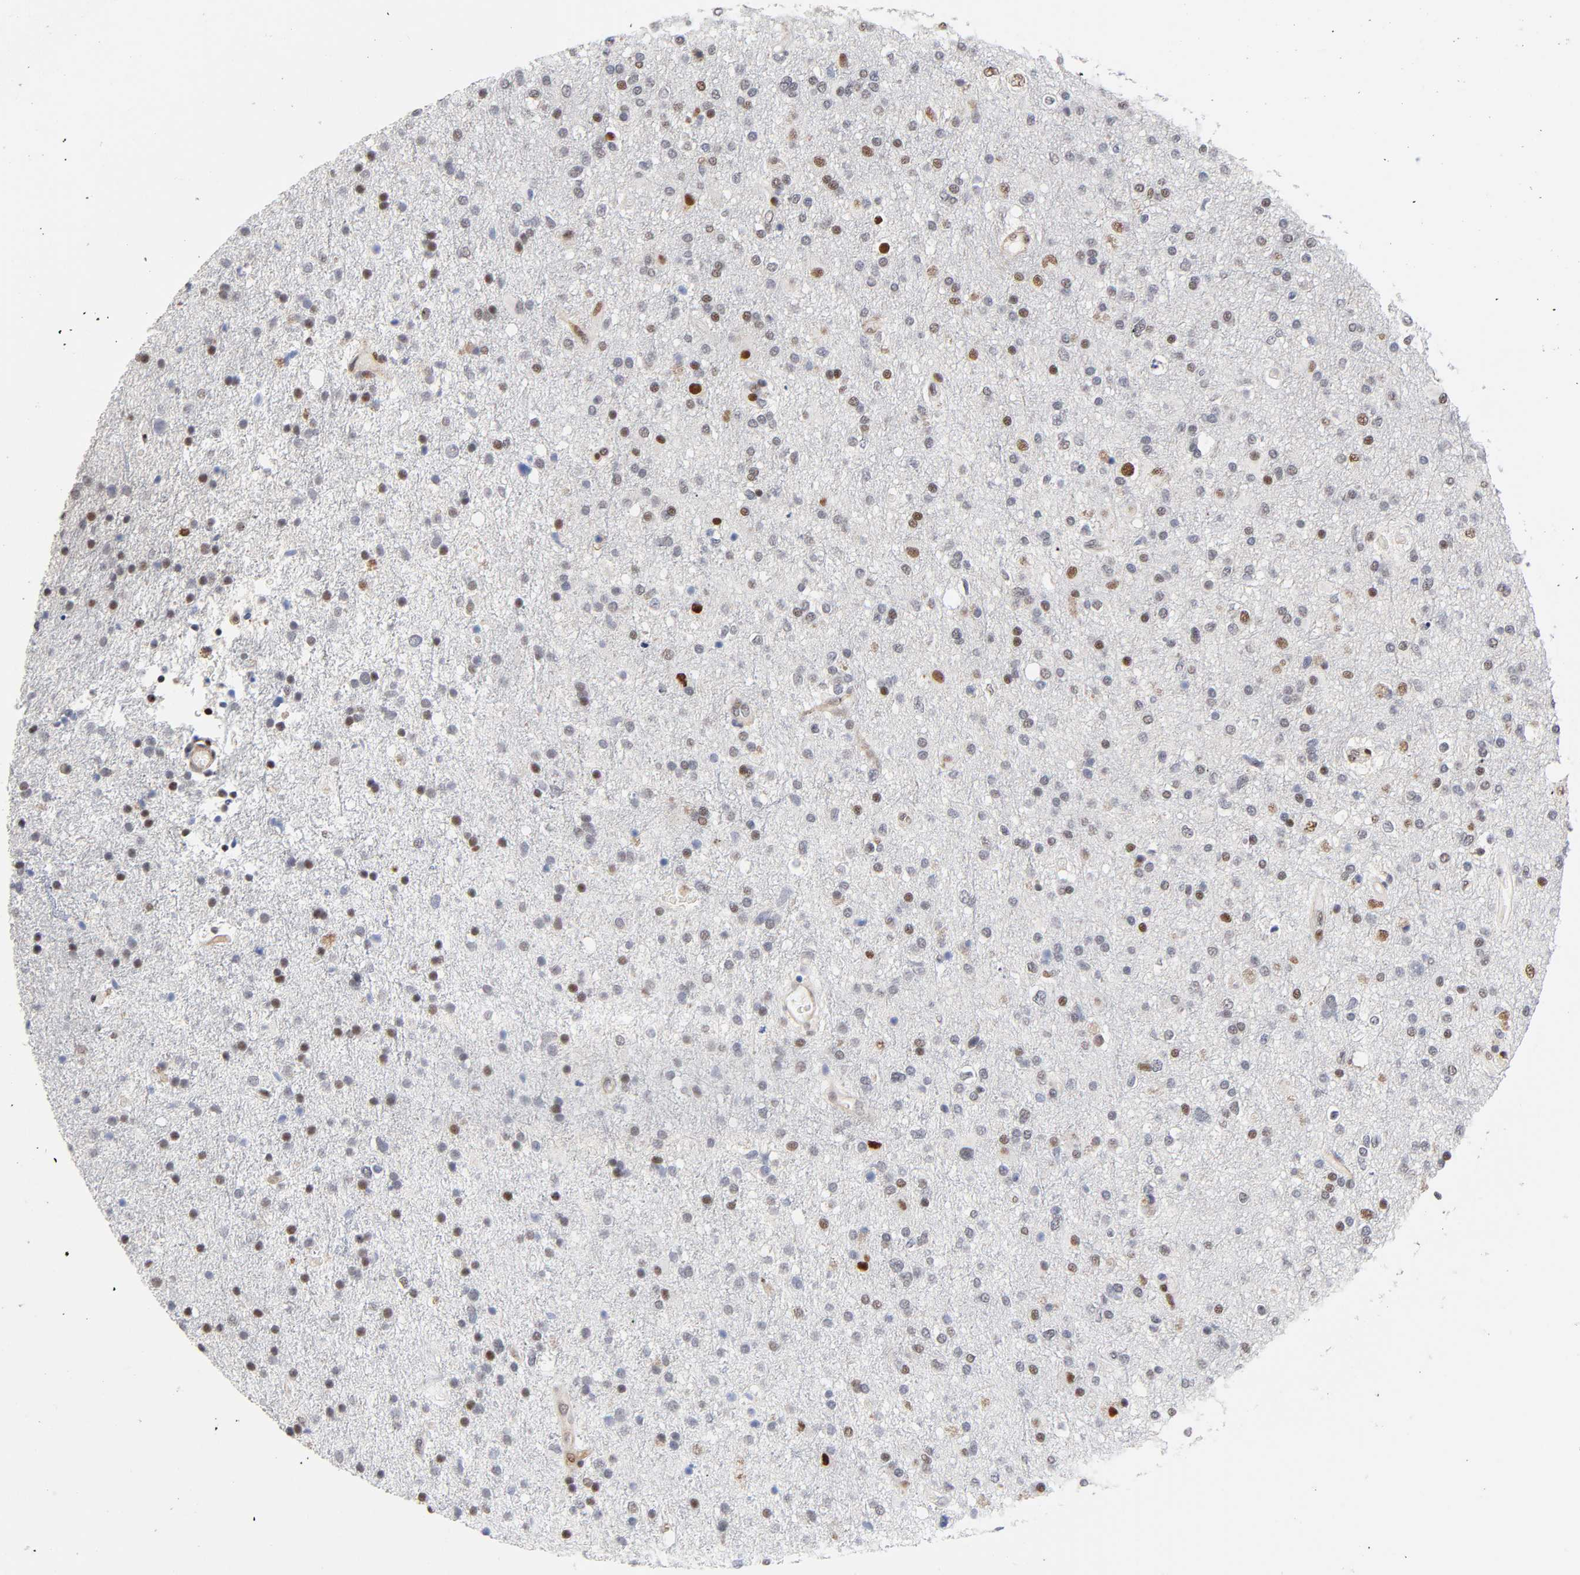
{"staining": {"intensity": "moderate", "quantity": "<25%", "location": "nuclear"}, "tissue": "glioma", "cell_type": "Tumor cells", "image_type": "cancer", "snomed": [{"axis": "morphology", "description": "Glioma, malignant, High grade"}, {"axis": "topography", "description": "Brain"}], "caption": "This is an image of immunohistochemistry staining of malignant glioma (high-grade), which shows moderate staining in the nuclear of tumor cells.", "gene": "STK38", "patient": {"sex": "male", "age": 33}}